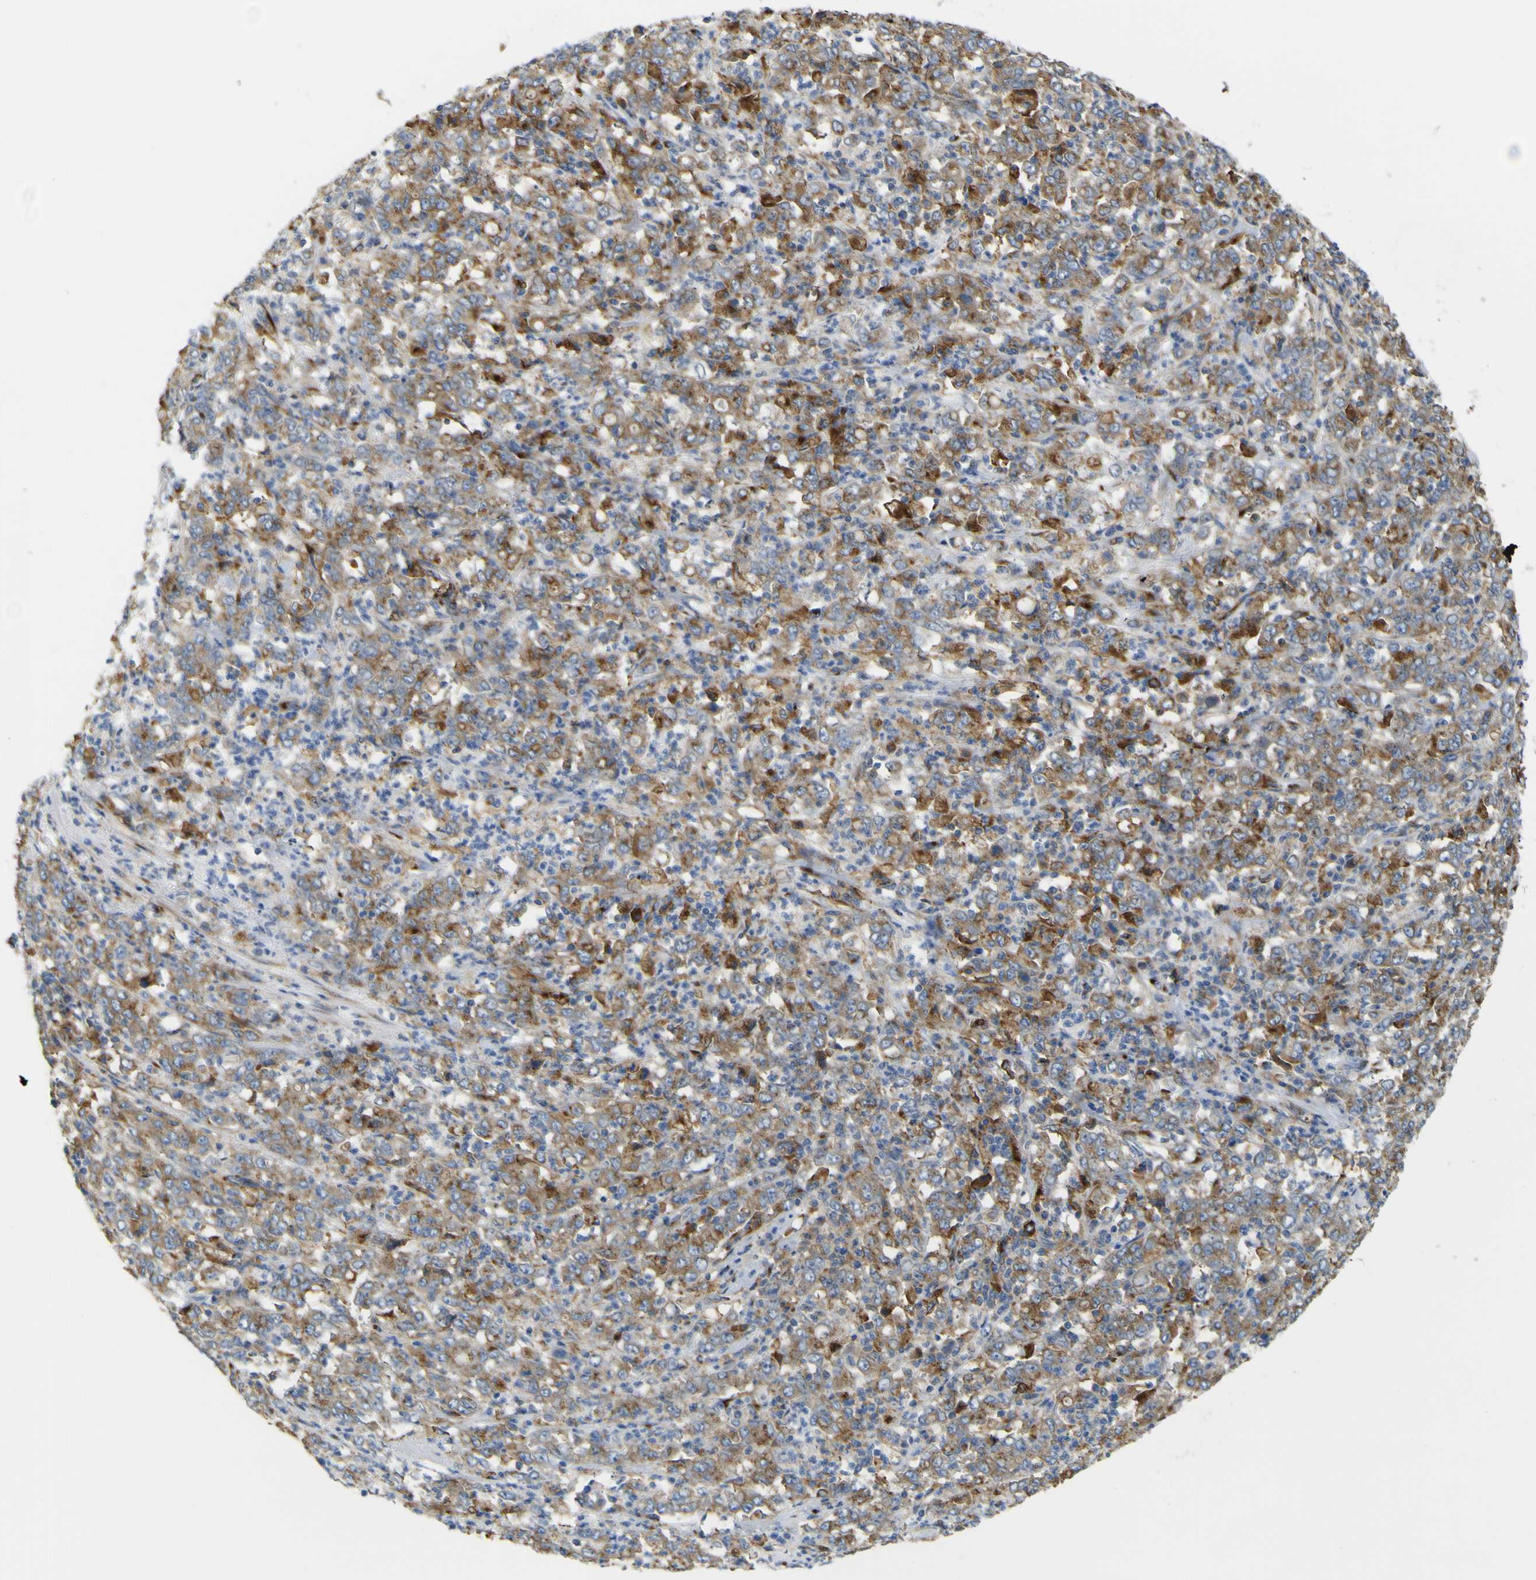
{"staining": {"intensity": "moderate", "quantity": ">75%", "location": "cytoplasmic/membranous"}, "tissue": "stomach cancer", "cell_type": "Tumor cells", "image_type": "cancer", "snomed": [{"axis": "morphology", "description": "Adenocarcinoma, NOS"}, {"axis": "topography", "description": "Stomach, lower"}], "caption": "Protein analysis of stomach adenocarcinoma tissue reveals moderate cytoplasmic/membranous positivity in approximately >75% of tumor cells. The staining is performed using DAB brown chromogen to label protein expression. The nuclei are counter-stained blue using hematoxylin.", "gene": "IGF2R", "patient": {"sex": "female", "age": 71}}